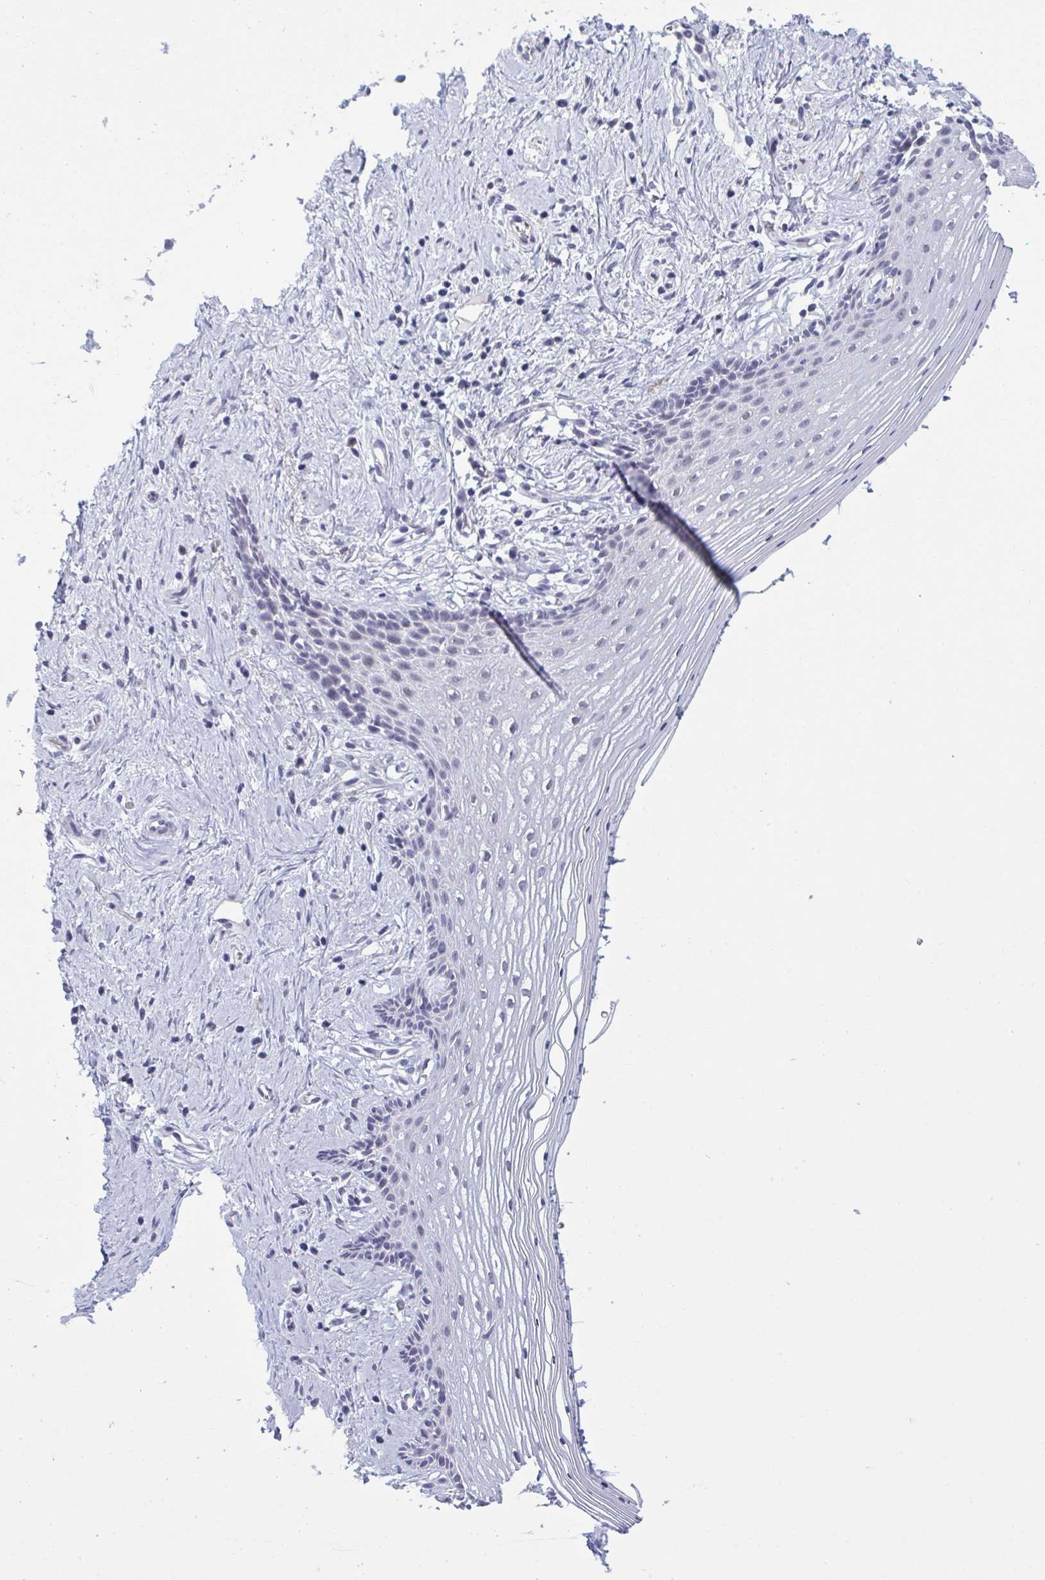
{"staining": {"intensity": "negative", "quantity": "none", "location": "none"}, "tissue": "vagina", "cell_type": "Squamous epithelial cells", "image_type": "normal", "snomed": [{"axis": "morphology", "description": "Normal tissue, NOS"}, {"axis": "topography", "description": "Vagina"}], "caption": "High magnification brightfield microscopy of normal vagina stained with DAB (3,3'-diaminobenzidine) (brown) and counterstained with hematoxylin (blue): squamous epithelial cells show no significant staining. The staining is performed using DAB (3,3'-diaminobenzidine) brown chromogen with nuclei counter-stained in using hematoxylin.", "gene": "HSD11B2", "patient": {"sex": "female", "age": 42}}